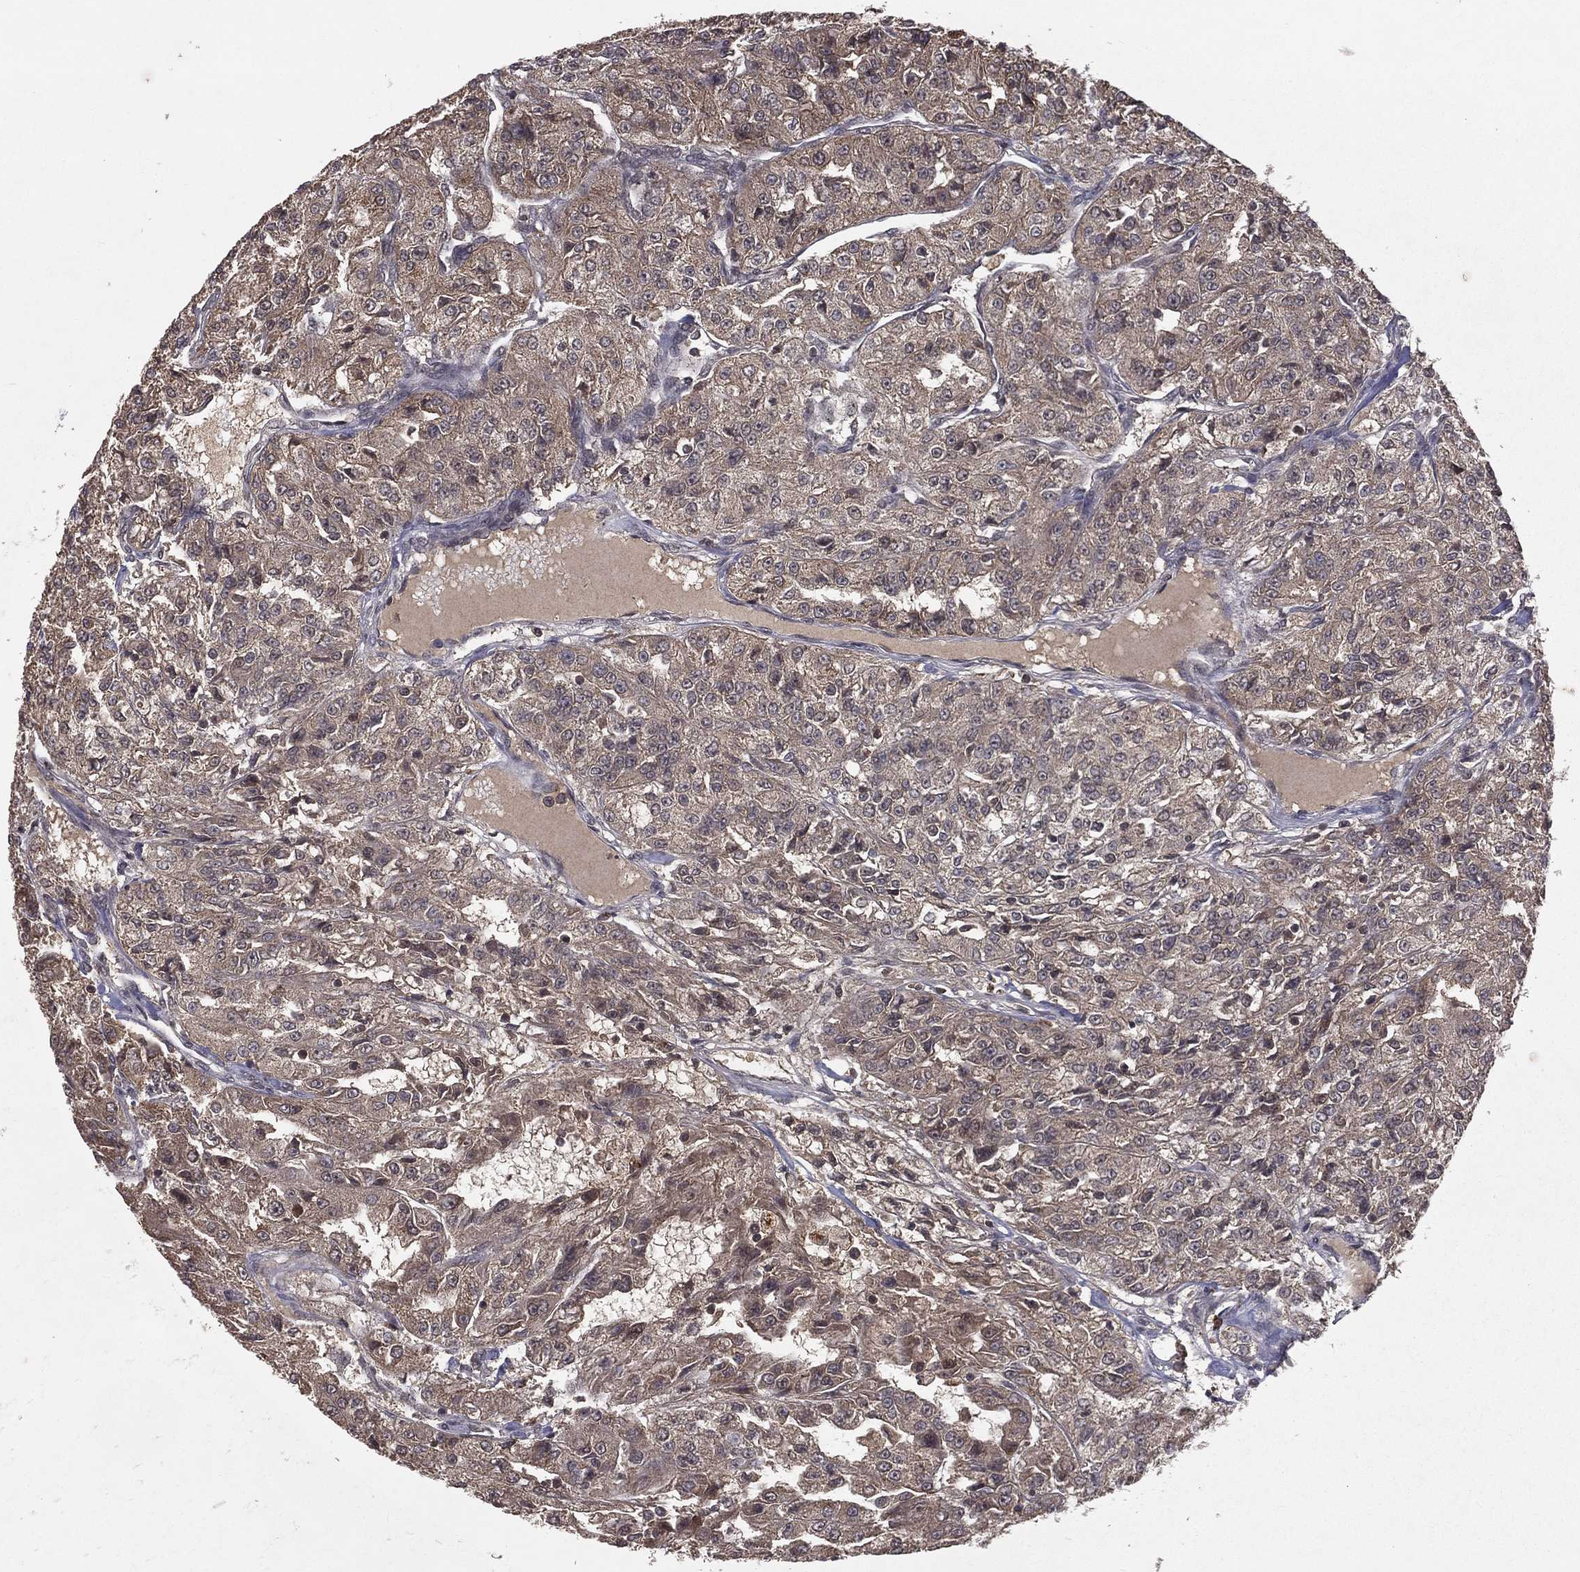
{"staining": {"intensity": "weak", "quantity": "<25%", "location": "cytoplasmic/membranous"}, "tissue": "renal cancer", "cell_type": "Tumor cells", "image_type": "cancer", "snomed": [{"axis": "morphology", "description": "Adenocarcinoma, NOS"}, {"axis": "topography", "description": "Kidney"}], "caption": "The photomicrograph shows no staining of tumor cells in renal cancer (adenocarcinoma).", "gene": "ZDHHC15", "patient": {"sex": "female", "age": 63}}